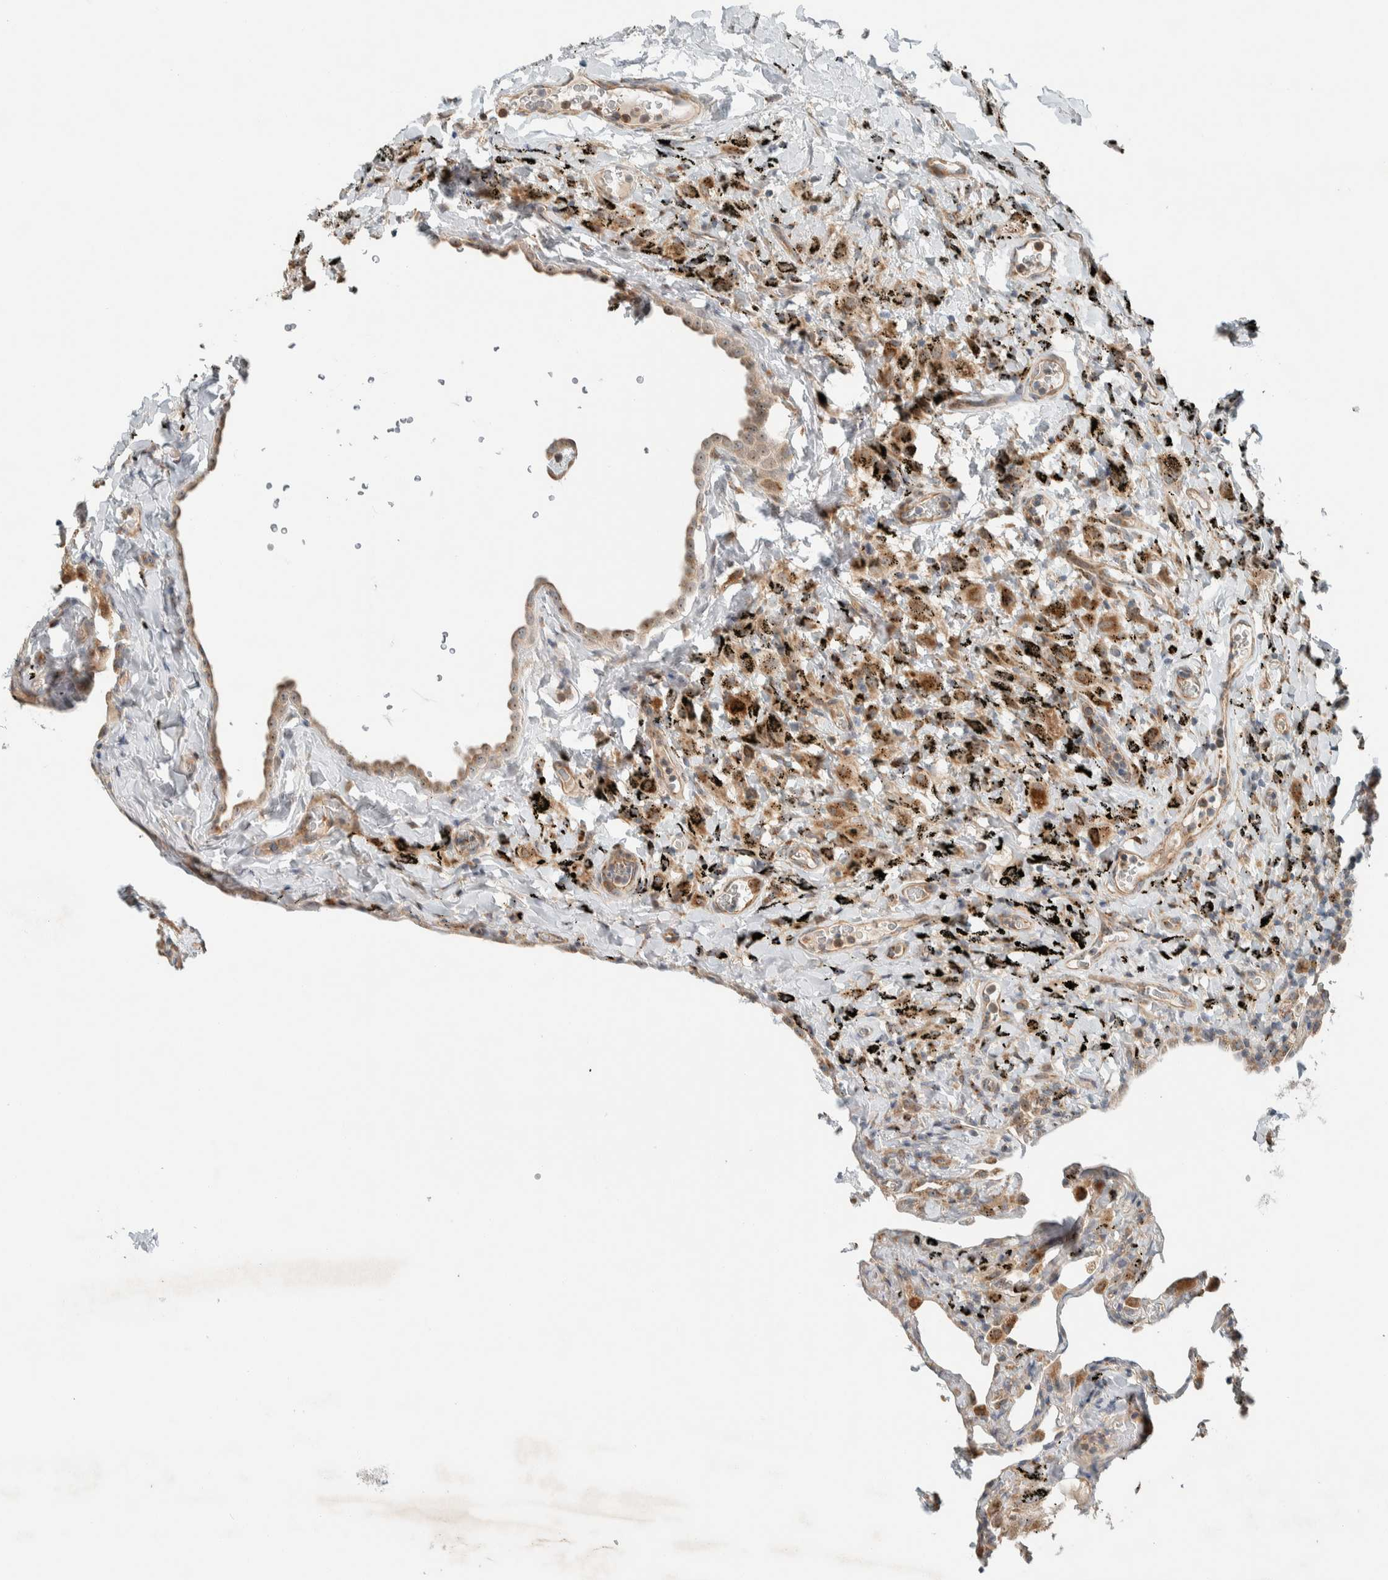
{"staining": {"intensity": "moderate", "quantity": "<25%", "location": "cytoplasmic/membranous"}, "tissue": "lung", "cell_type": "Alveolar cells", "image_type": "normal", "snomed": [{"axis": "morphology", "description": "Normal tissue, NOS"}, {"axis": "topography", "description": "Lung"}], "caption": "Moderate cytoplasmic/membranous protein expression is present in about <25% of alveolar cells in lung. Immunohistochemistry (ihc) stains the protein in brown and the nuclei are stained blue.", "gene": "SLFN12L", "patient": {"sex": "male", "age": 59}}